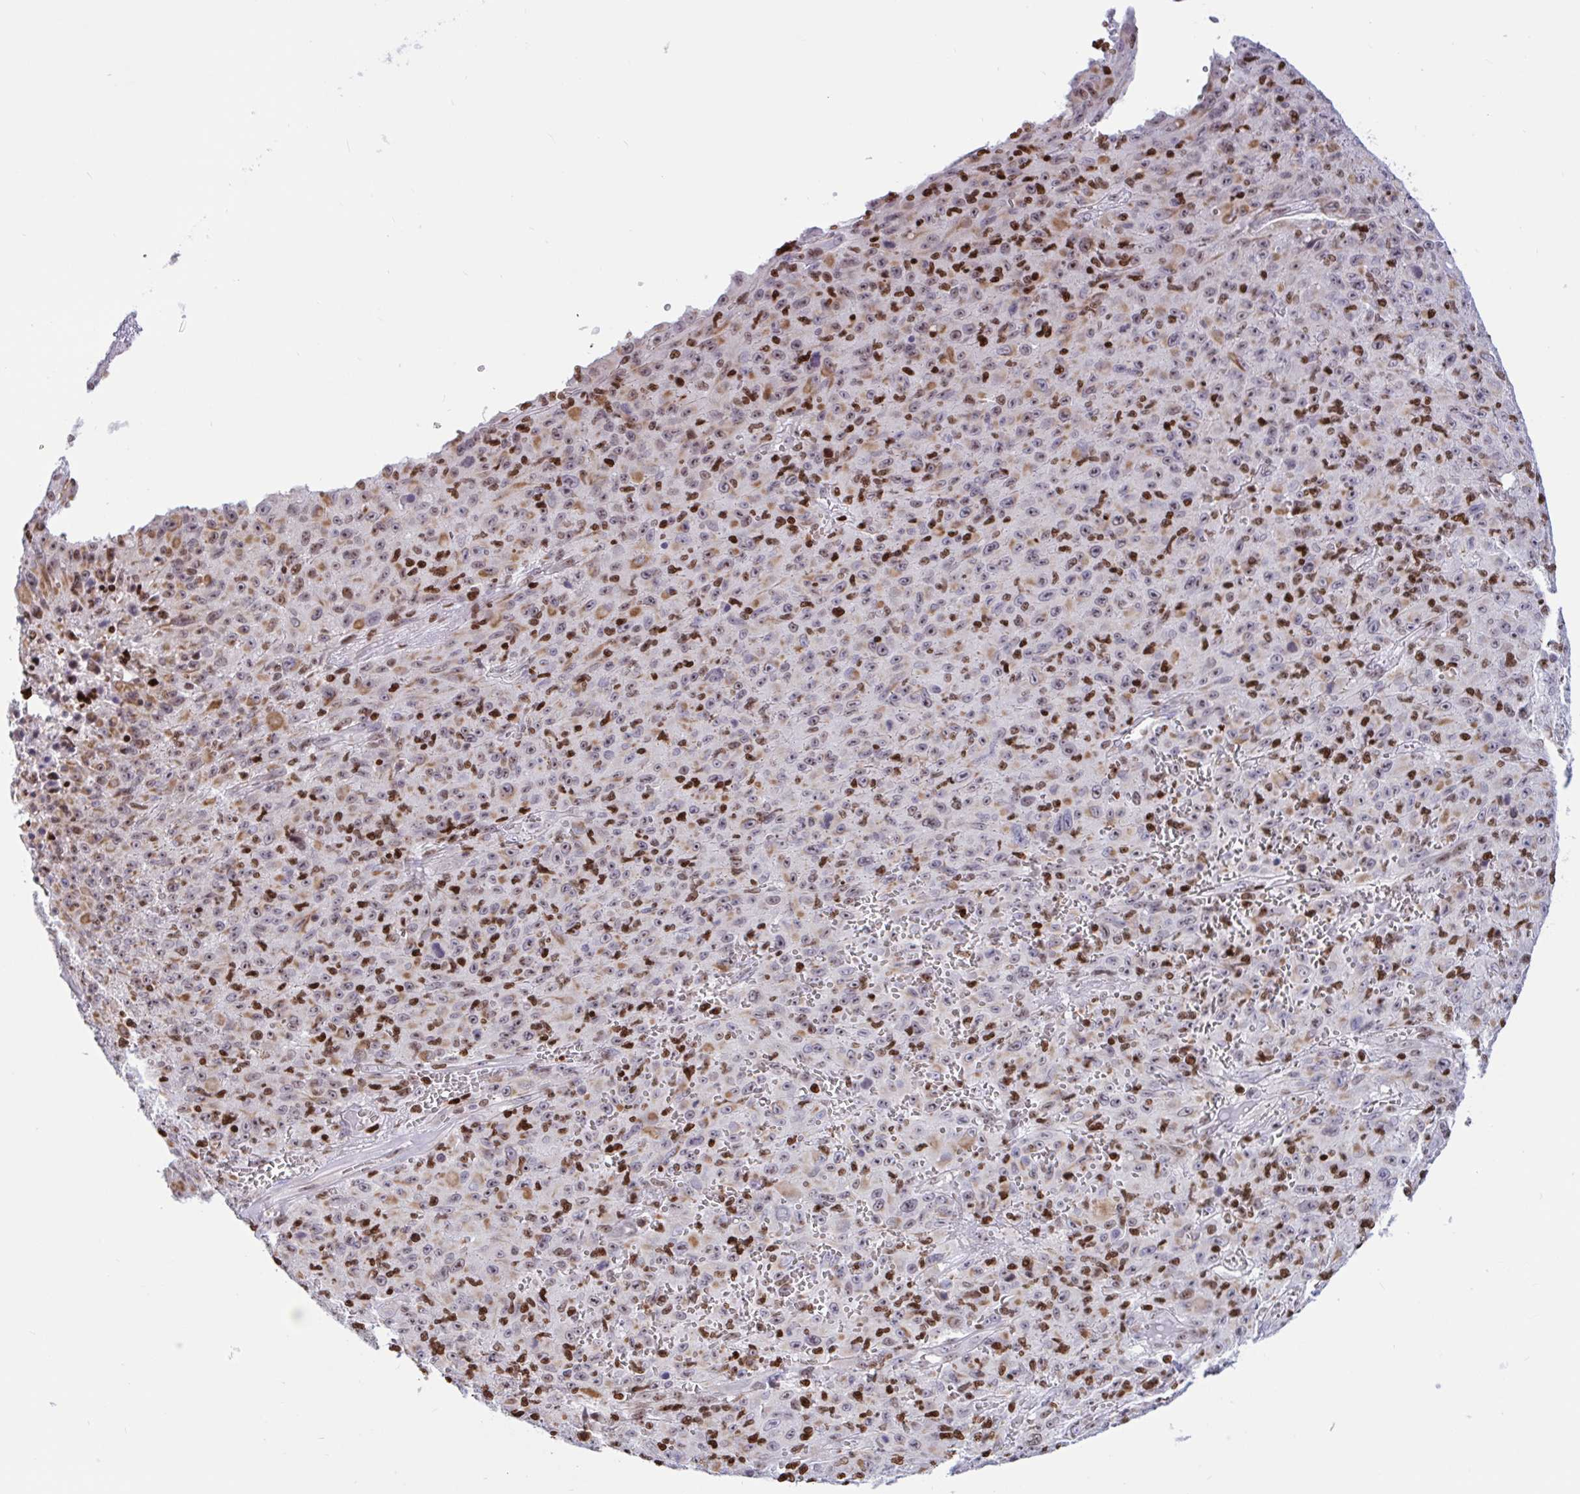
{"staining": {"intensity": "moderate", "quantity": "25%-75%", "location": "cytoplasmic/membranous,nuclear"}, "tissue": "melanoma", "cell_type": "Tumor cells", "image_type": "cancer", "snomed": [{"axis": "morphology", "description": "Malignant melanoma, NOS"}, {"axis": "topography", "description": "Skin"}], "caption": "The histopathology image shows a brown stain indicating the presence of a protein in the cytoplasmic/membranous and nuclear of tumor cells in melanoma.", "gene": "HMGB2", "patient": {"sex": "male", "age": 46}}